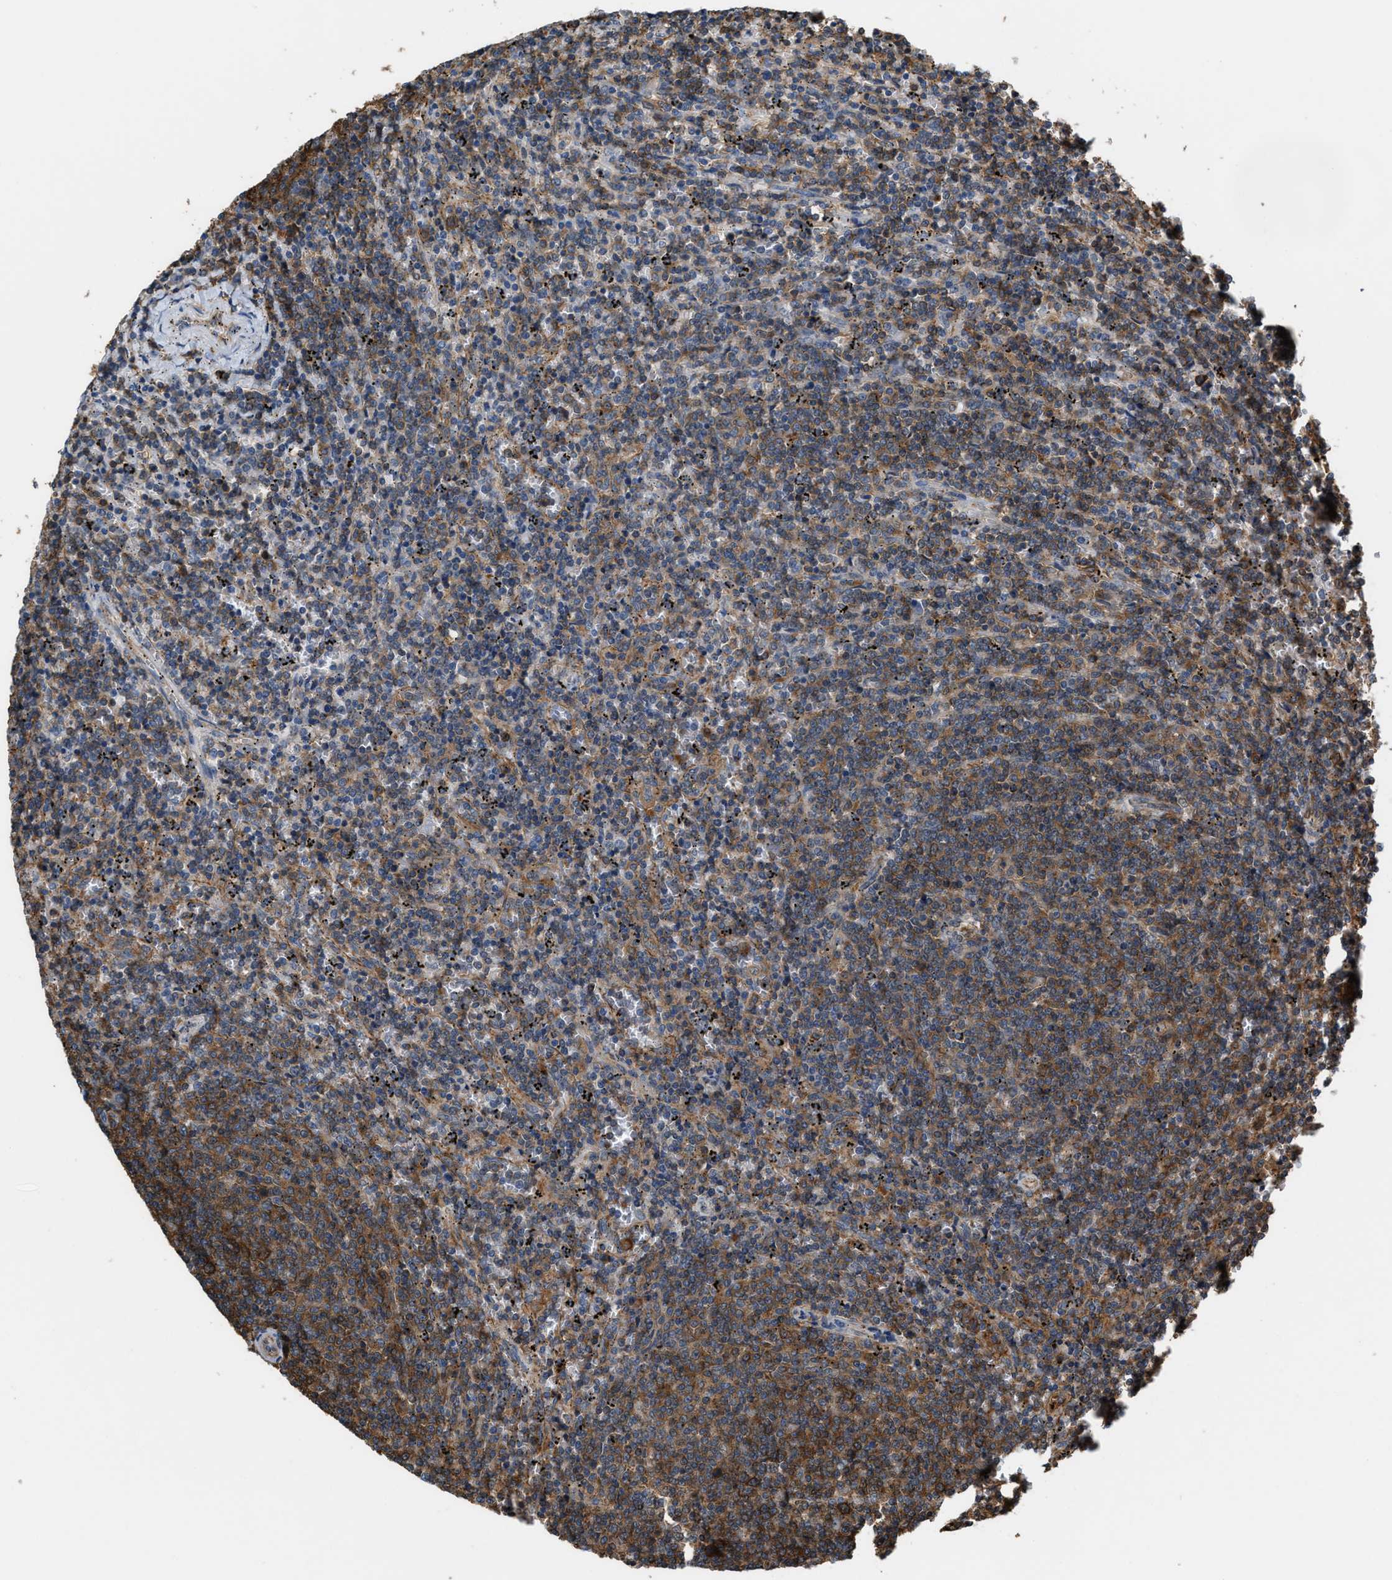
{"staining": {"intensity": "moderate", "quantity": "25%-75%", "location": "cytoplasmic/membranous"}, "tissue": "lymphoma", "cell_type": "Tumor cells", "image_type": "cancer", "snomed": [{"axis": "morphology", "description": "Malignant lymphoma, non-Hodgkin's type, Low grade"}, {"axis": "topography", "description": "Spleen"}], "caption": "Protein expression analysis of human malignant lymphoma, non-Hodgkin's type (low-grade) reveals moderate cytoplasmic/membranous positivity in approximately 25%-75% of tumor cells.", "gene": "ATIC", "patient": {"sex": "female", "age": 50}}